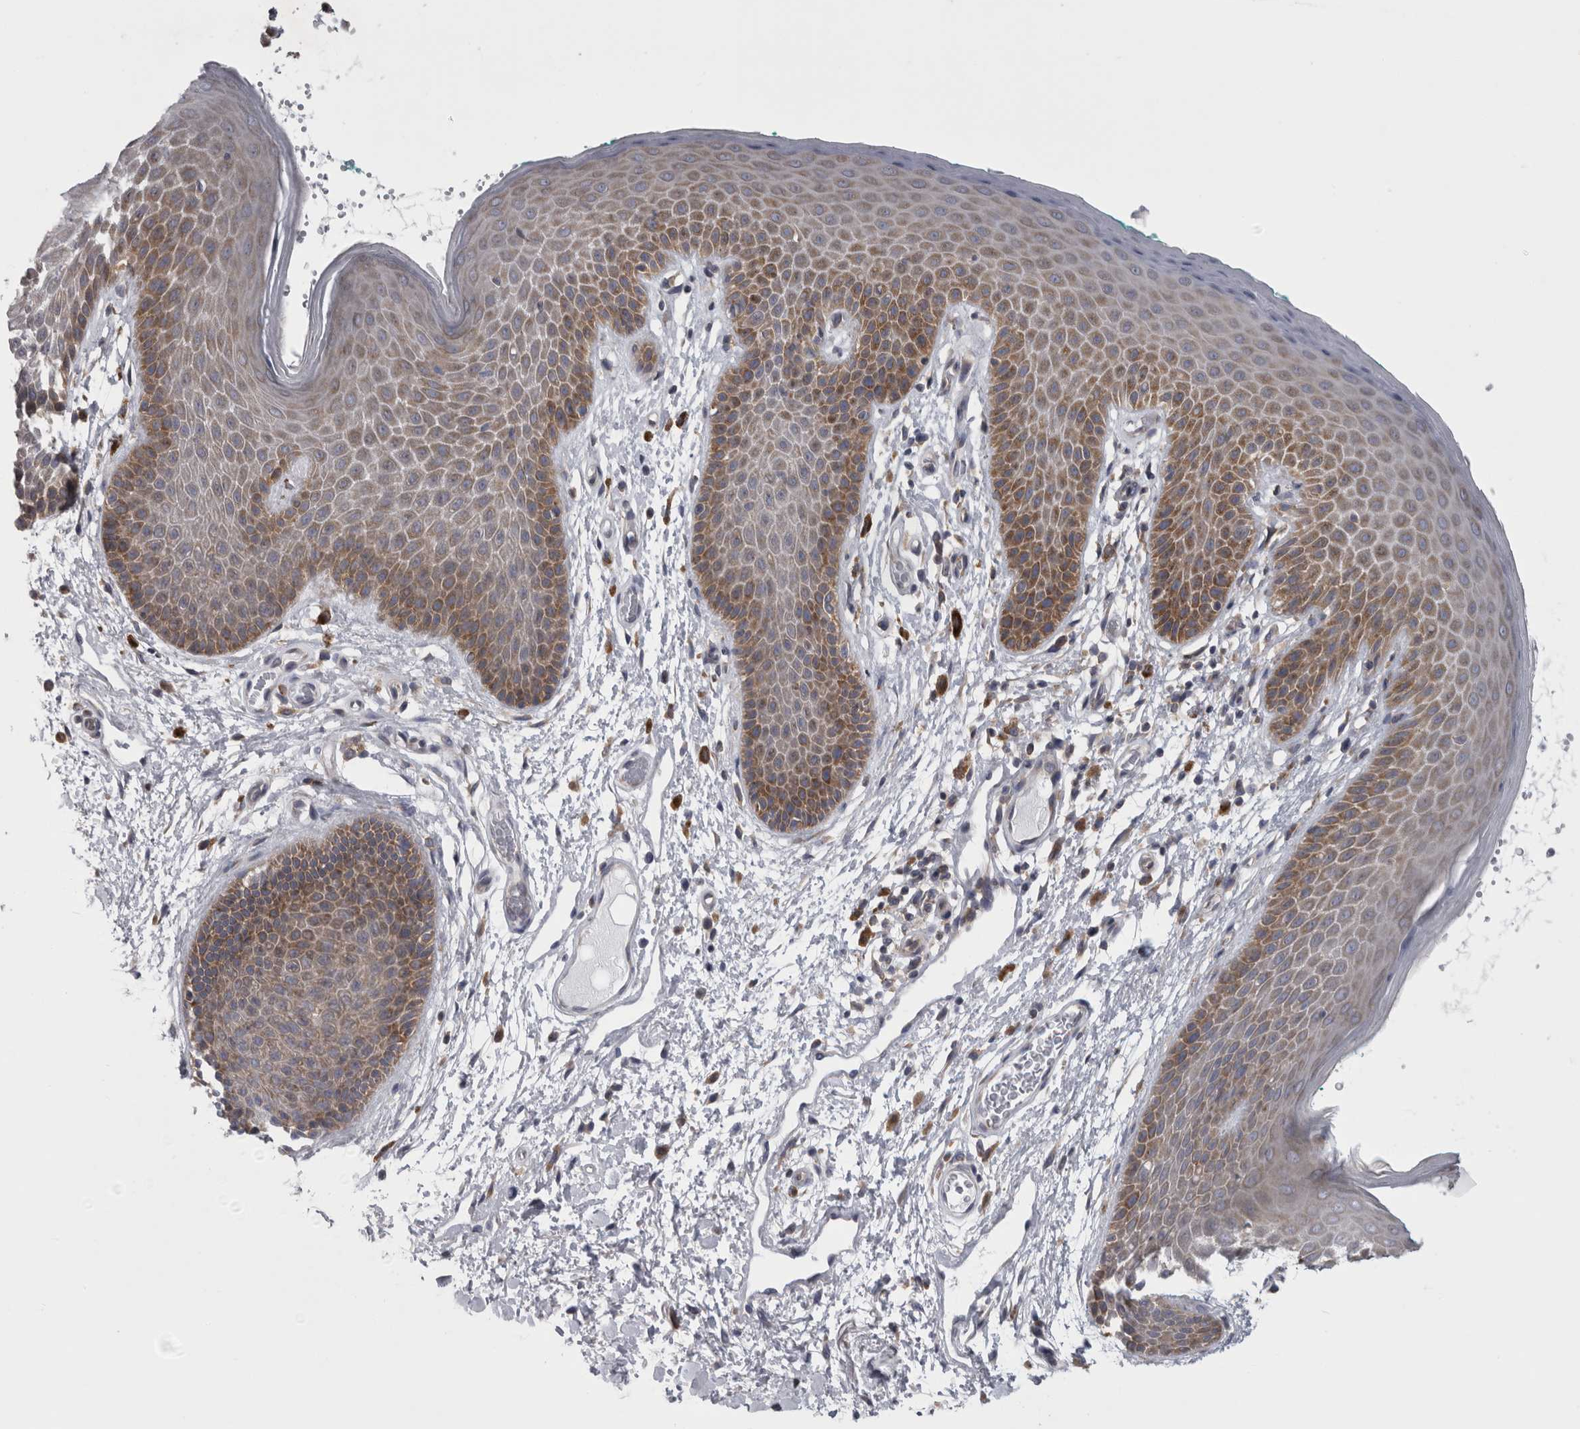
{"staining": {"intensity": "moderate", "quantity": ">75%", "location": "cytoplasmic/membranous"}, "tissue": "skin", "cell_type": "Epidermal cells", "image_type": "normal", "snomed": [{"axis": "morphology", "description": "Normal tissue, NOS"}, {"axis": "topography", "description": "Anal"}], "caption": "Immunohistochemical staining of benign human skin reveals >75% levels of moderate cytoplasmic/membranous protein positivity in approximately >75% of epidermal cells. The protein of interest is shown in brown color, while the nuclei are stained blue.", "gene": "PRRC2C", "patient": {"sex": "male", "age": 74}}